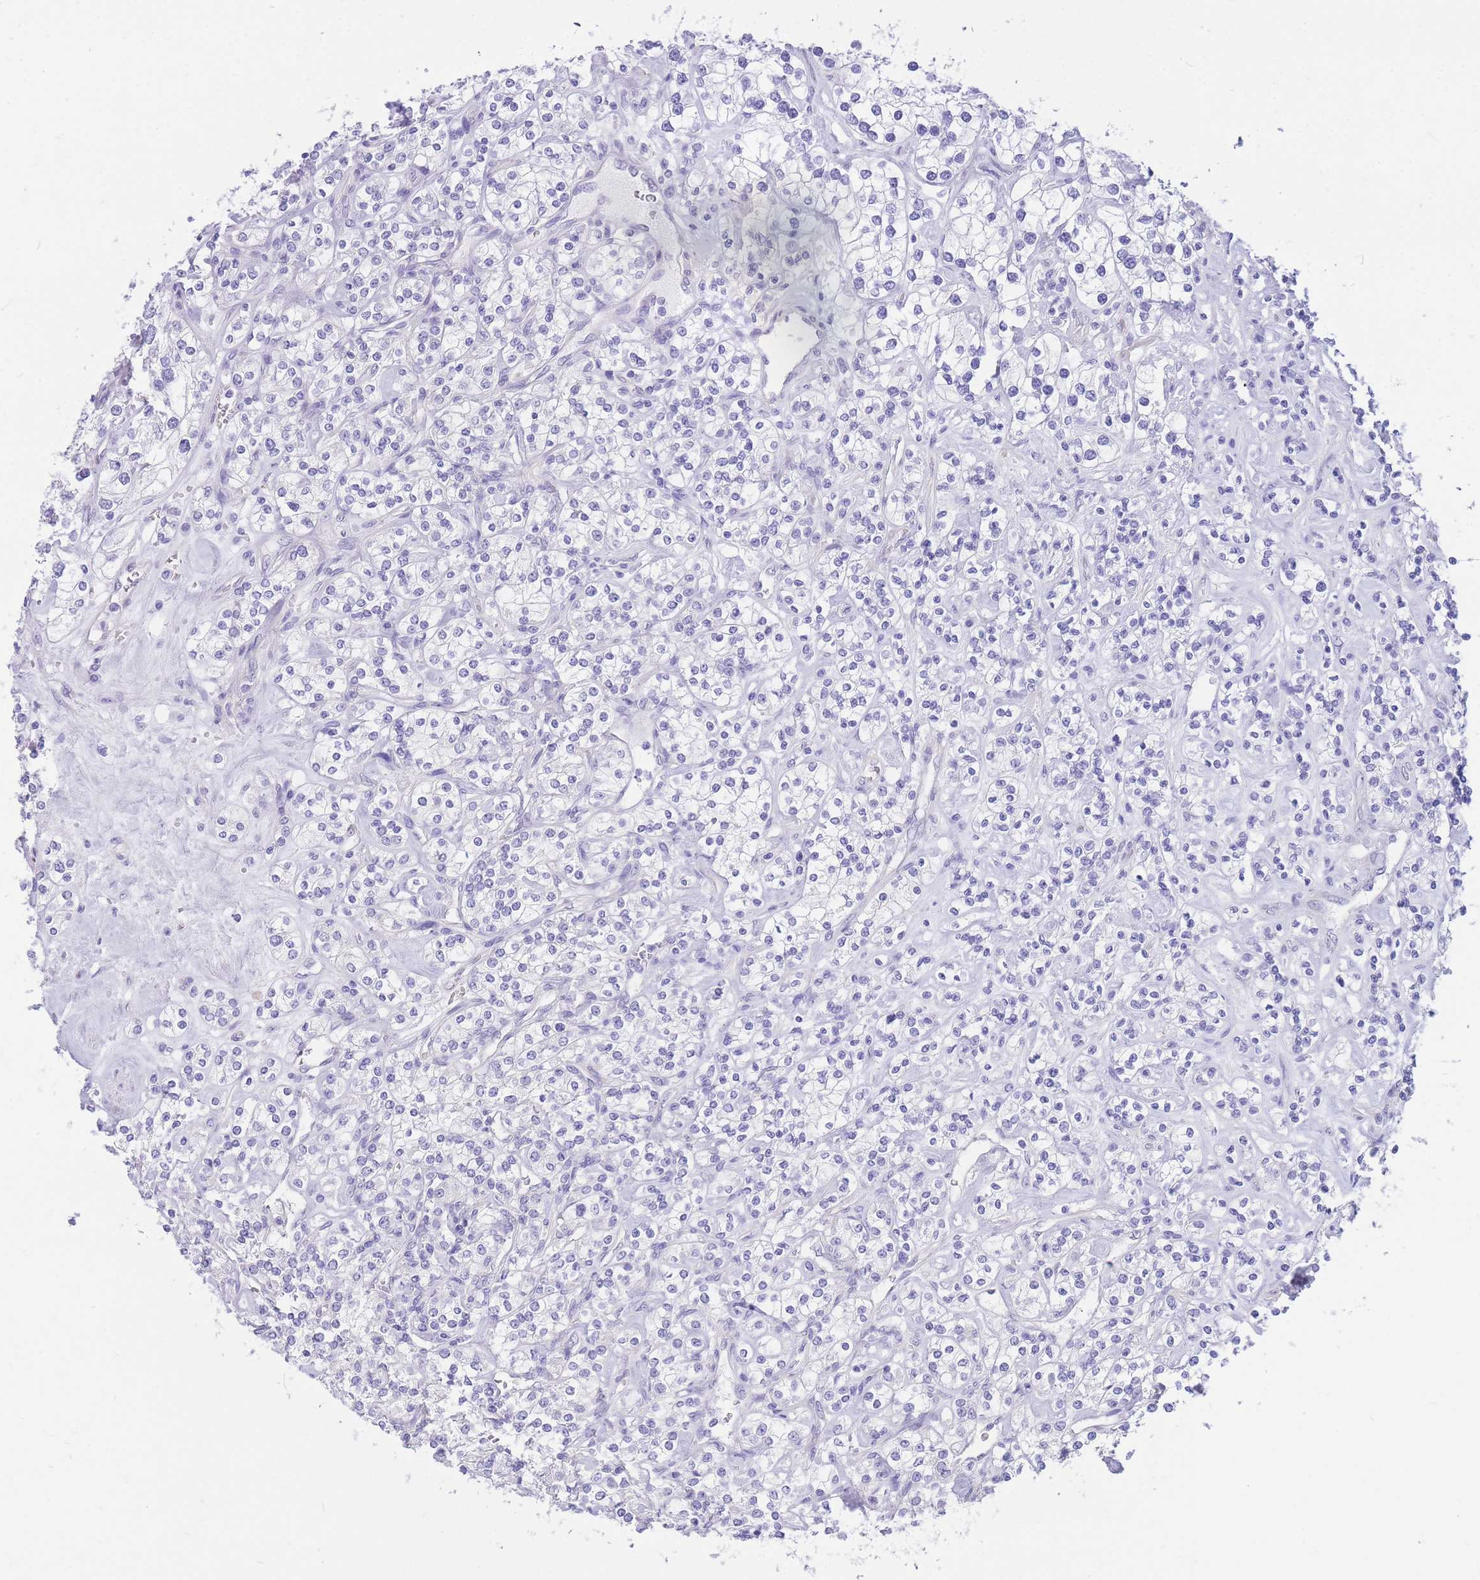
{"staining": {"intensity": "negative", "quantity": "none", "location": "none"}, "tissue": "renal cancer", "cell_type": "Tumor cells", "image_type": "cancer", "snomed": [{"axis": "morphology", "description": "Adenocarcinoma, NOS"}, {"axis": "topography", "description": "Kidney"}], "caption": "This is an IHC histopathology image of adenocarcinoma (renal). There is no positivity in tumor cells.", "gene": "ZNF311", "patient": {"sex": "male", "age": 77}}